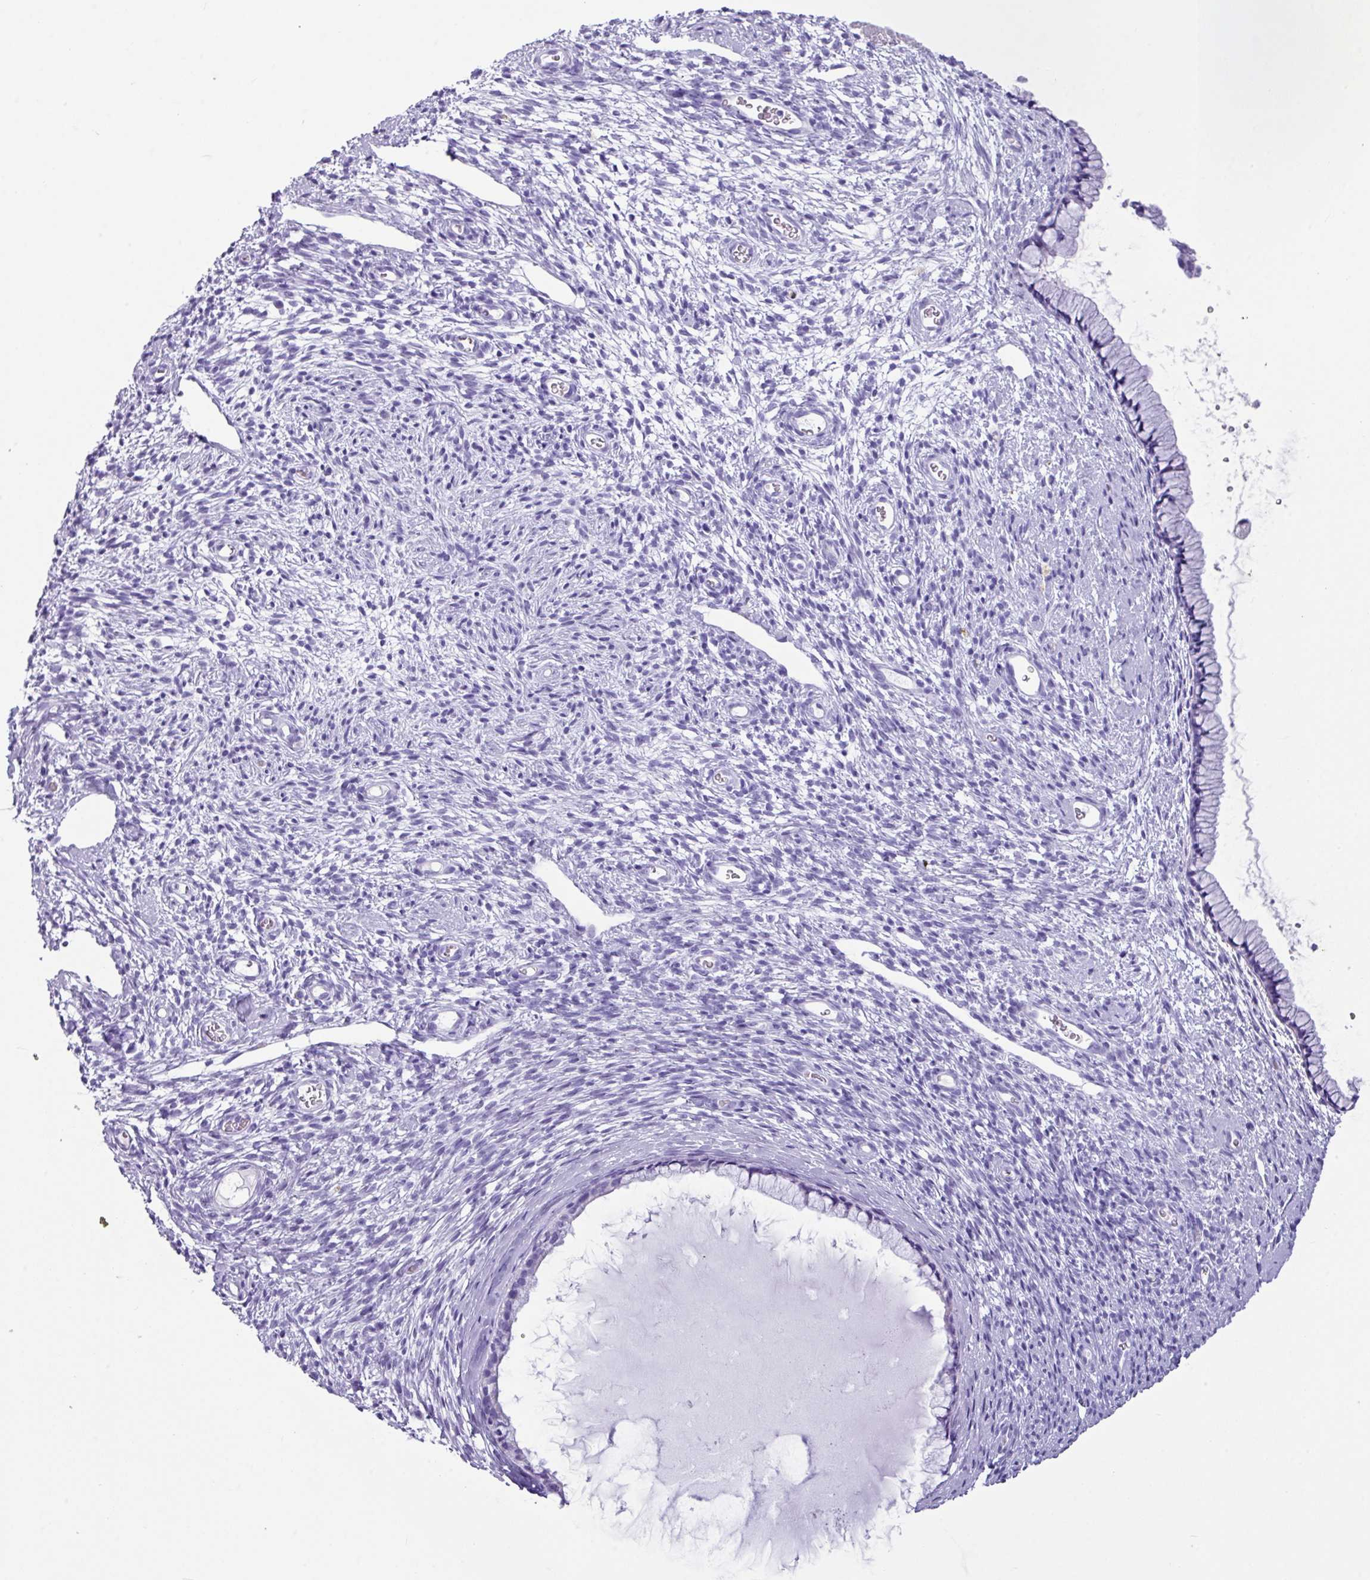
{"staining": {"intensity": "negative", "quantity": "none", "location": "none"}, "tissue": "cervix", "cell_type": "Glandular cells", "image_type": "normal", "snomed": [{"axis": "morphology", "description": "Normal tissue, NOS"}, {"axis": "topography", "description": "Cervix"}], "caption": "There is no significant staining in glandular cells of cervix. The staining is performed using DAB brown chromogen with nuclei counter-stained in using hematoxylin.", "gene": "NCCRP1", "patient": {"sex": "female", "age": 76}}